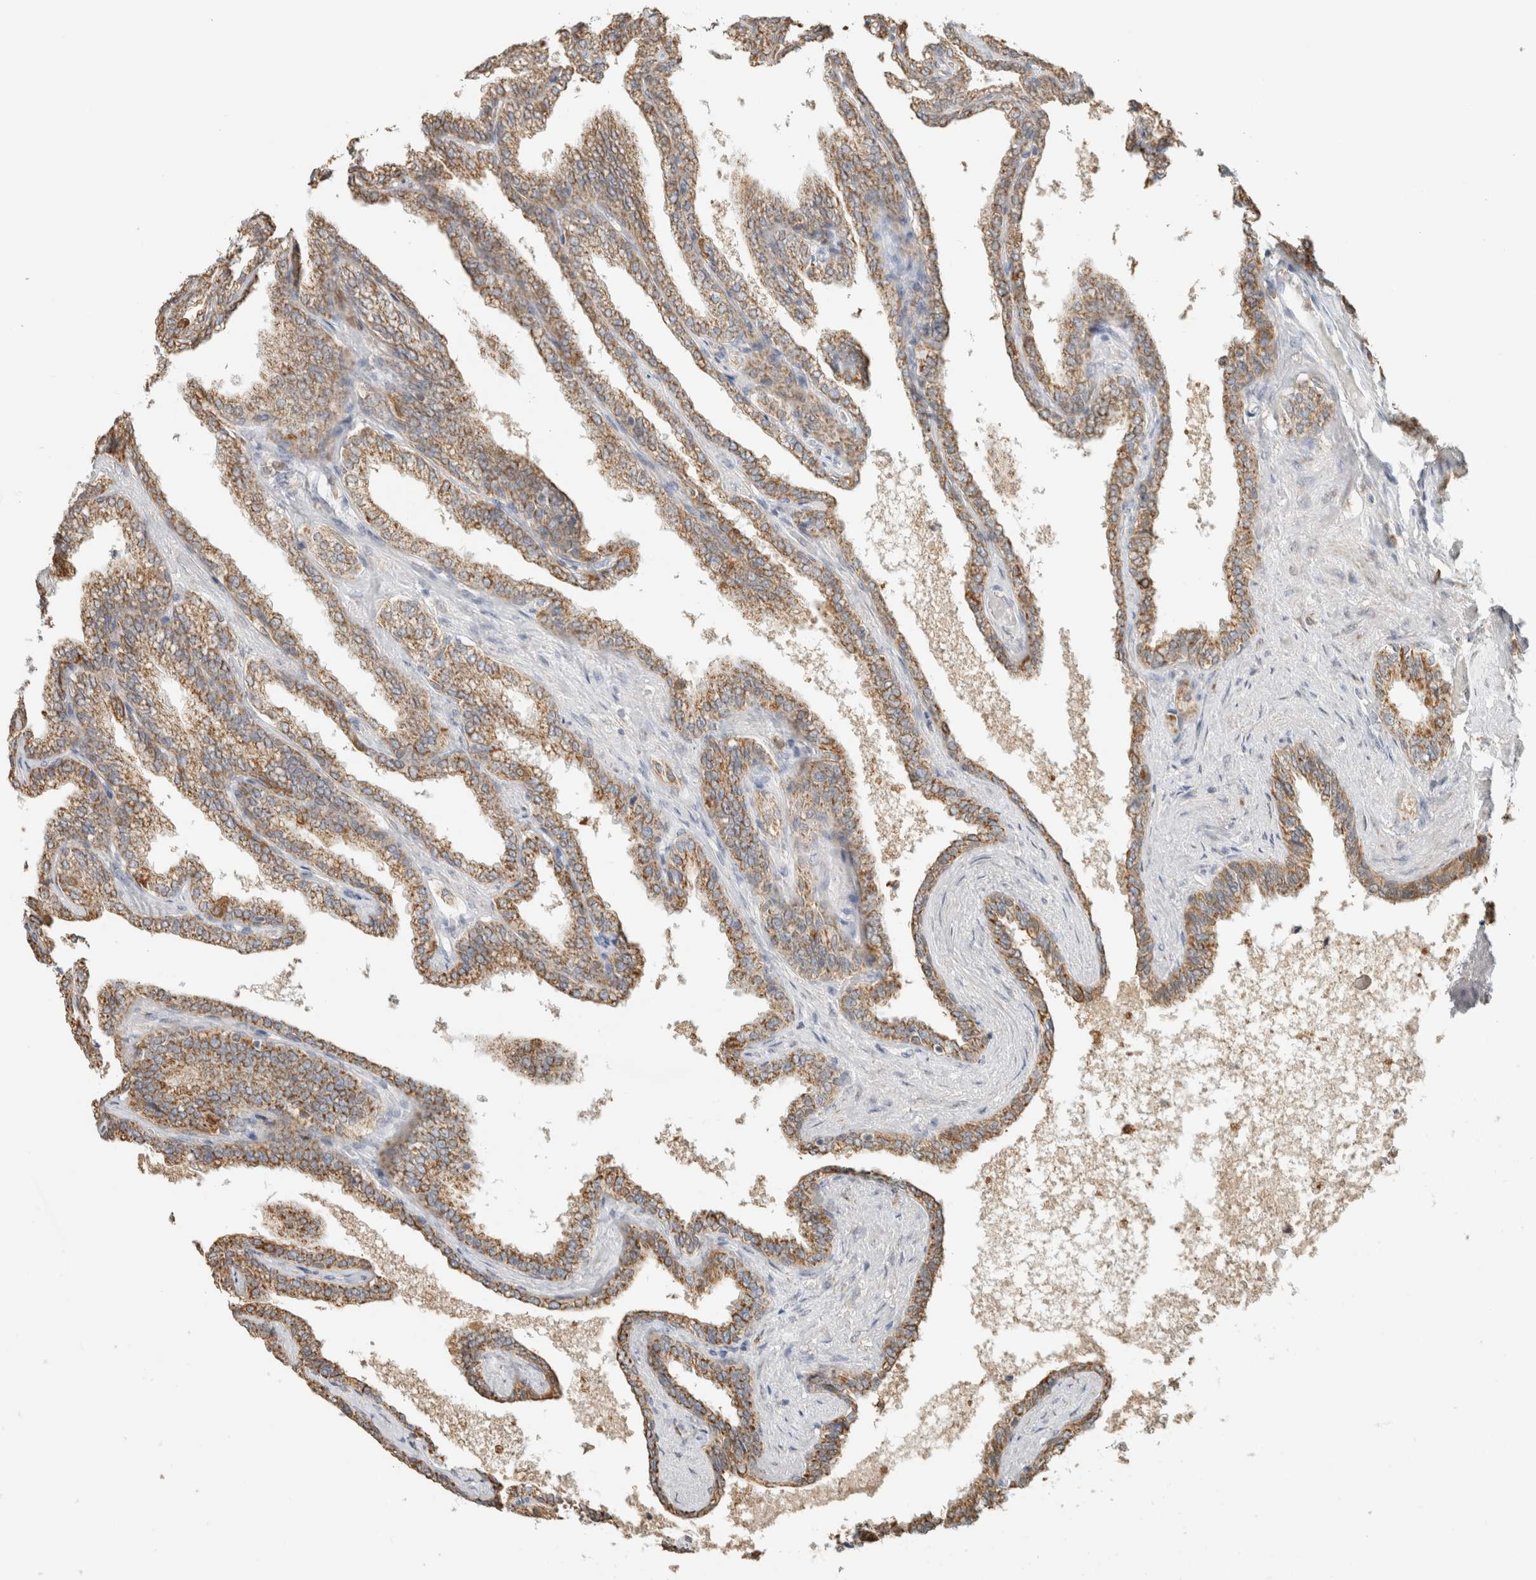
{"staining": {"intensity": "moderate", "quantity": ">75%", "location": "cytoplasmic/membranous"}, "tissue": "seminal vesicle", "cell_type": "Glandular cells", "image_type": "normal", "snomed": [{"axis": "morphology", "description": "Normal tissue, NOS"}, {"axis": "topography", "description": "Seminal veicle"}], "caption": "Benign seminal vesicle reveals moderate cytoplasmic/membranous expression in approximately >75% of glandular cells.", "gene": "CAPG", "patient": {"sex": "male", "age": 46}}